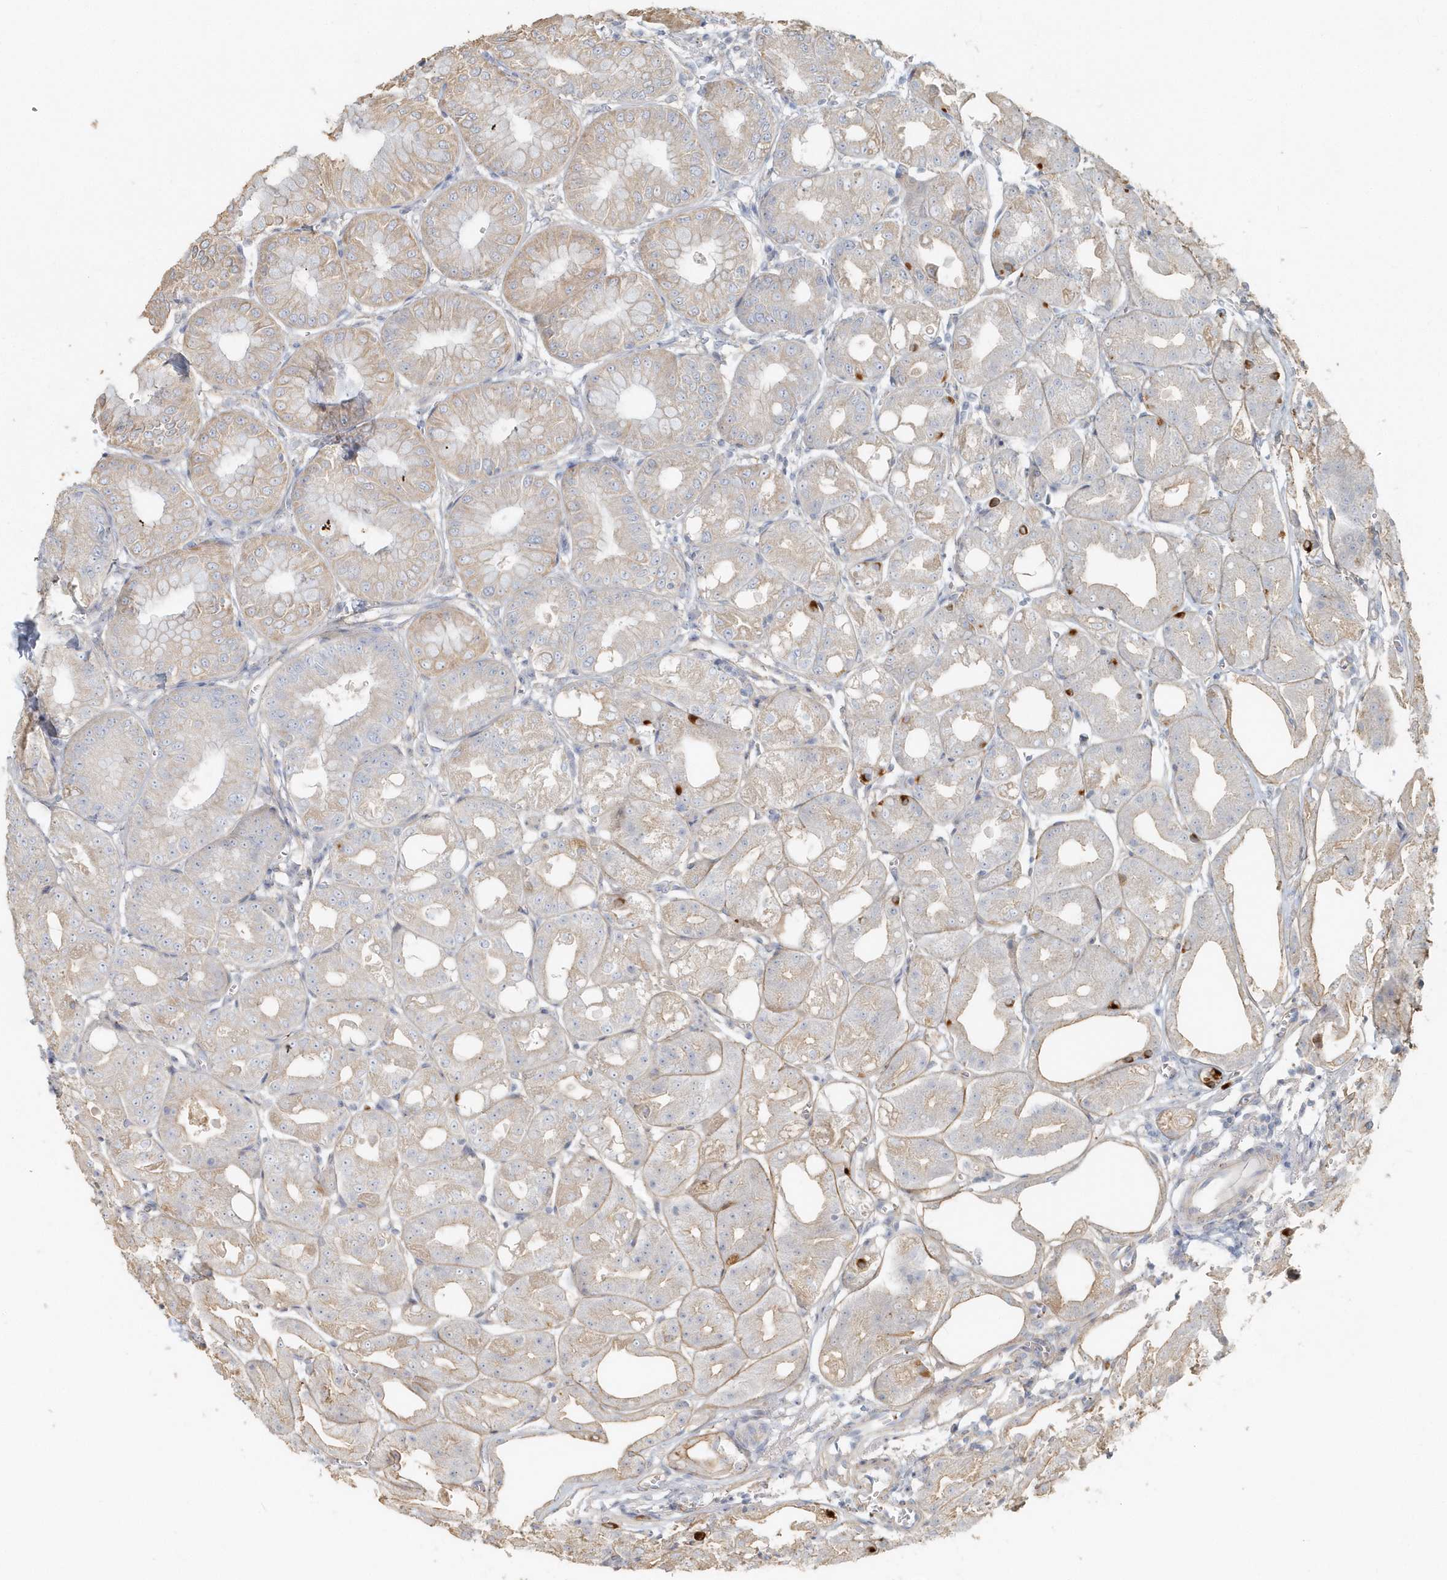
{"staining": {"intensity": "weak", "quantity": "25%-75%", "location": "cytoplasmic/membranous"}, "tissue": "stomach", "cell_type": "Glandular cells", "image_type": "normal", "snomed": [{"axis": "morphology", "description": "Normal tissue, NOS"}, {"axis": "topography", "description": "Stomach, lower"}], "caption": "Immunohistochemistry (IHC) photomicrograph of benign human stomach stained for a protein (brown), which displays low levels of weak cytoplasmic/membranous positivity in about 25%-75% of glandular cells.", "gene": "MMRN1", "patient": {"sex": "male", "age": 71}}